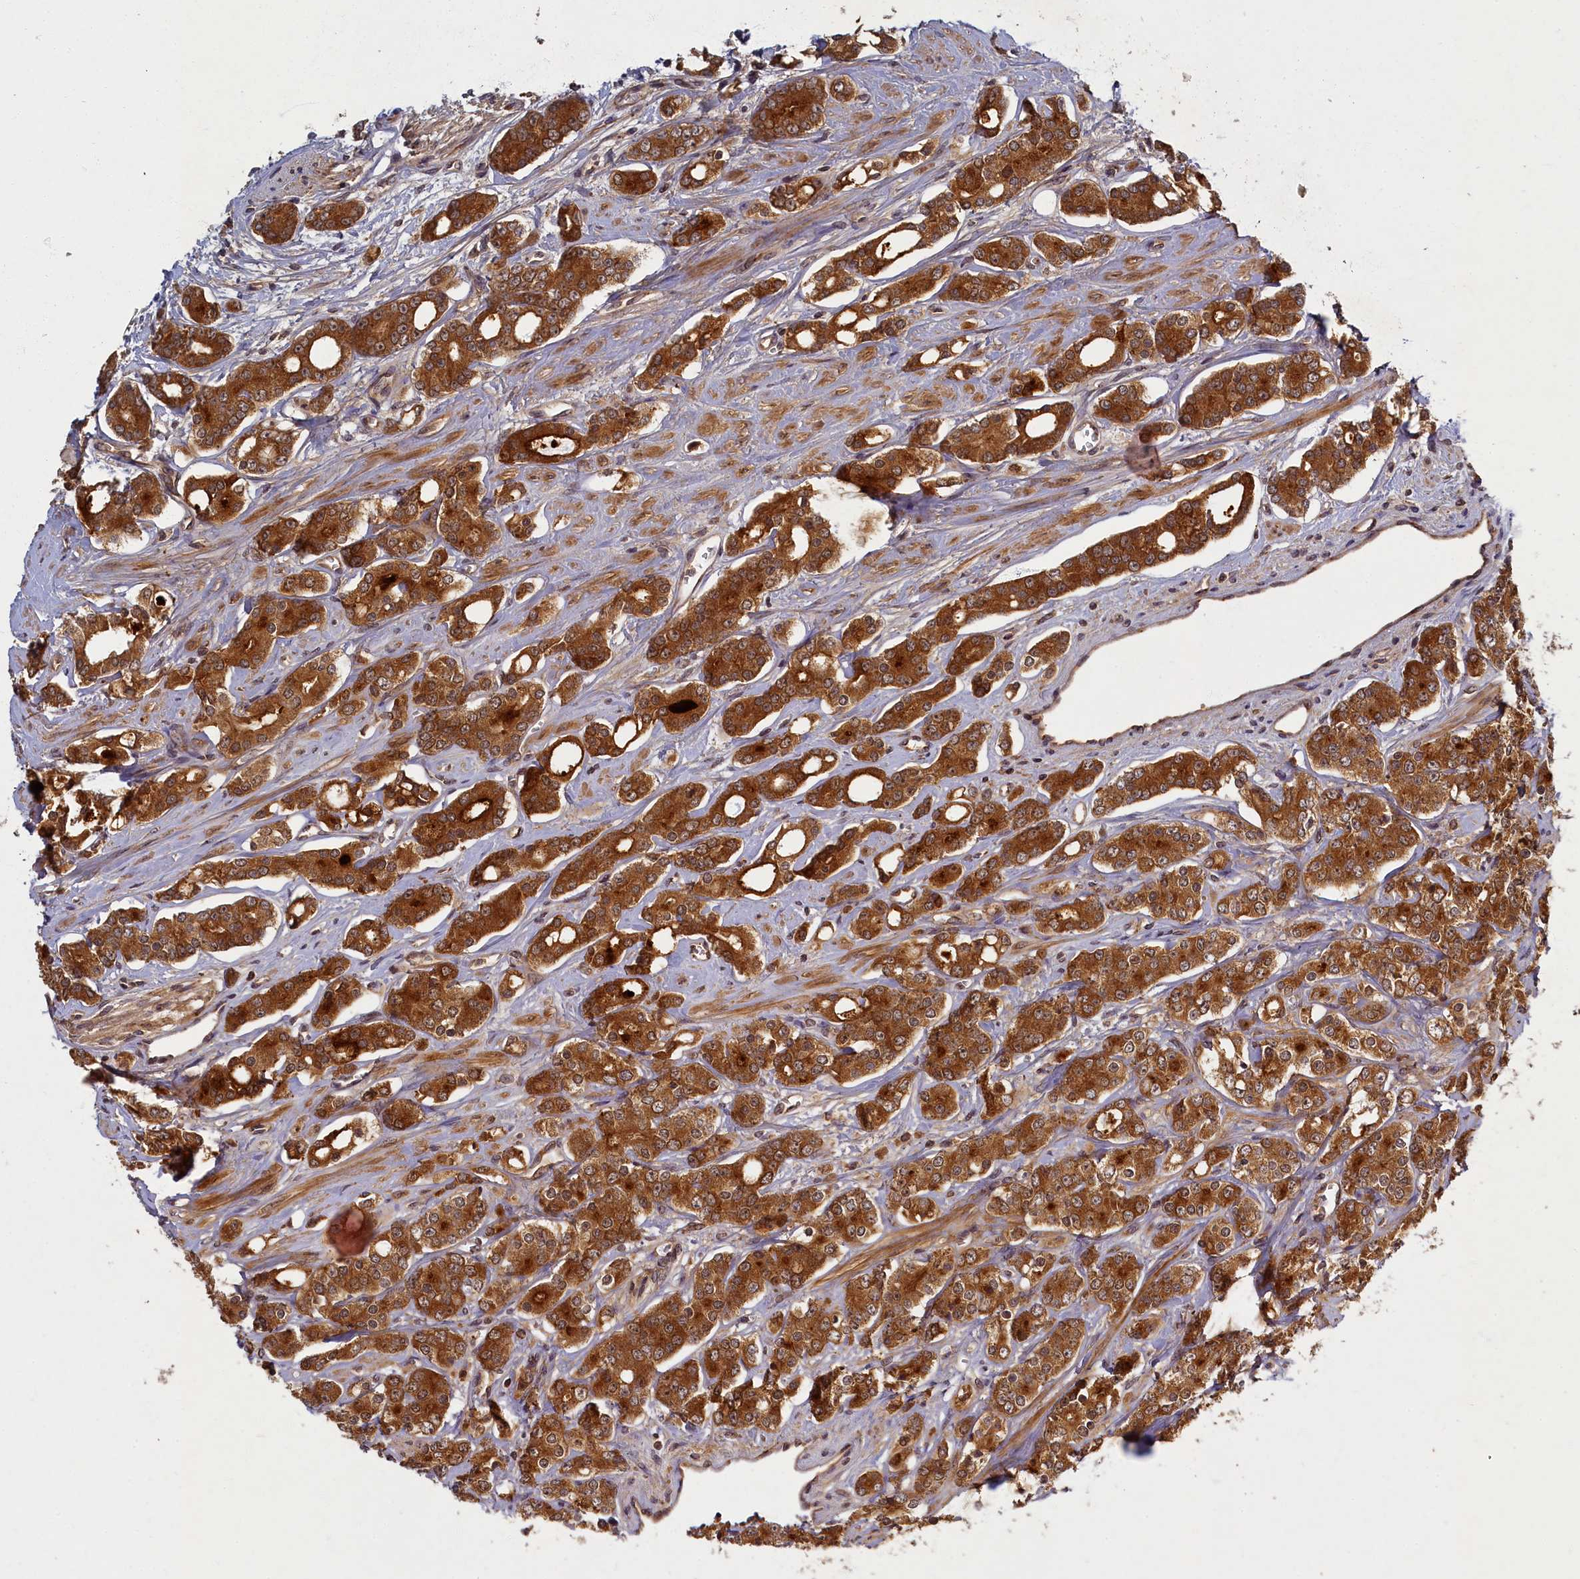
{"staining": {"intensity": "strong", "quantity": ">75%", "location": "cytoplasmic/membranous"}, "tissue": "prostate cancer", "cell_type": "Tumor cells", "image_type": "cancer", "snomed": [{"axis": "morphology", "description": "Adenocarcinoma, High grade"}, {"axis": "topography", "description": "Prostate"}], "caption": "An image of human prostate cancer (adenocarcinoma (high-grade)) stained for a protein shows strong cytoplasmic/membranous brown staining in tumor cells.", "gene": "BICD1", "patient": {"sex": "male", "age": 62}}